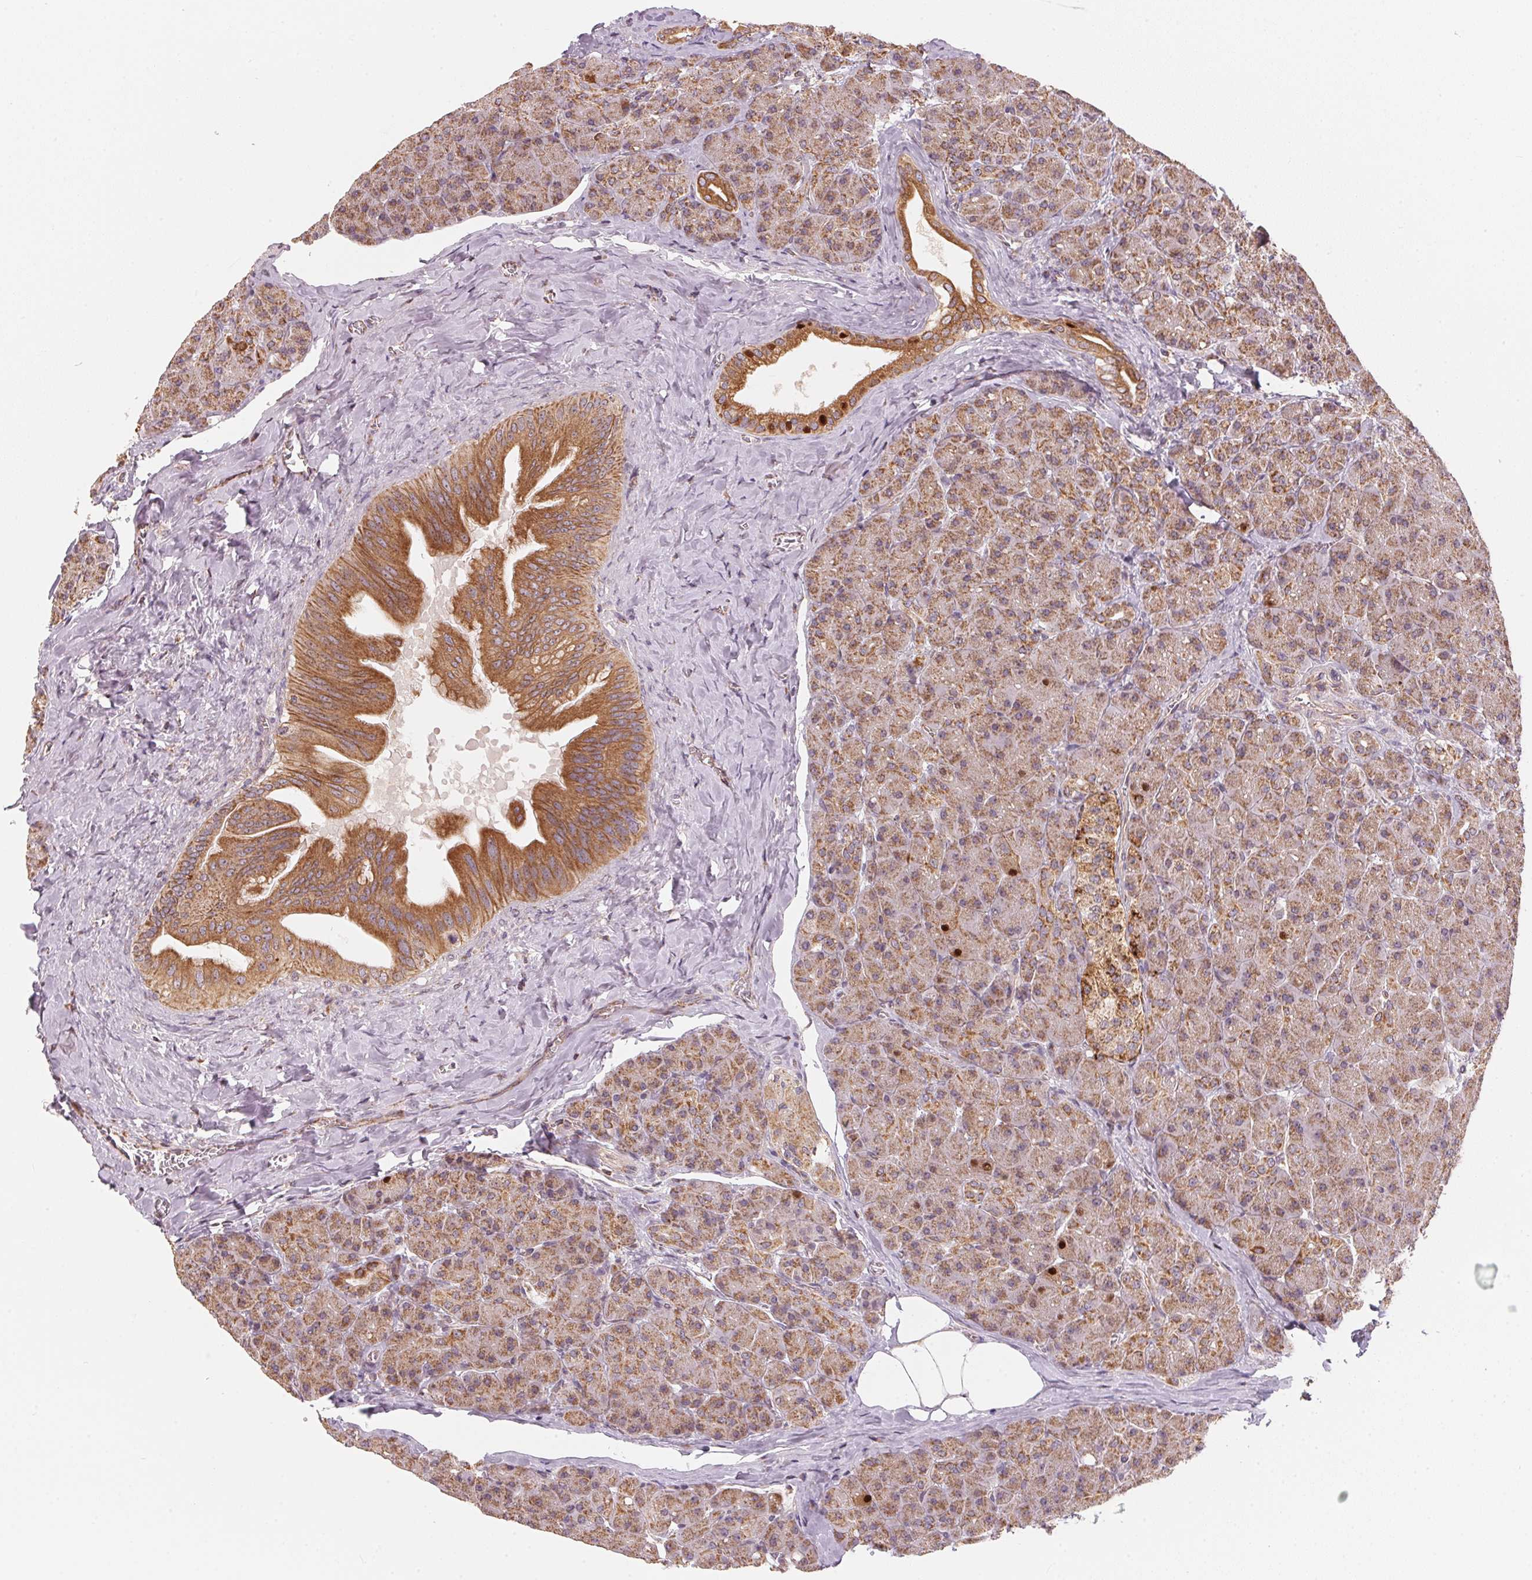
{"staining": {"intensity": "moderate", "quantity": ">75%", "location": "cytoplasmic/membranous"}, "tissue": "pancreas", "cell_type": "Exocrine glandular cells", "image_type": "normal", "snomed": [{"axis": "morphology", "description": "Normal tissue, NOS"}, {"axis": "topography", "description": "Pancreas"}], "caption": "Immunohistochemical staining of unremarkable pancreas displays moderate cytoplasmic/membranous protein staining in approximately >75% of exocrine glandular cells. (Brightfield microscopy of DAB IHC at high magnification).", "gene": "MATCAP1", "patient": {"sex": "male", "age": 55}}